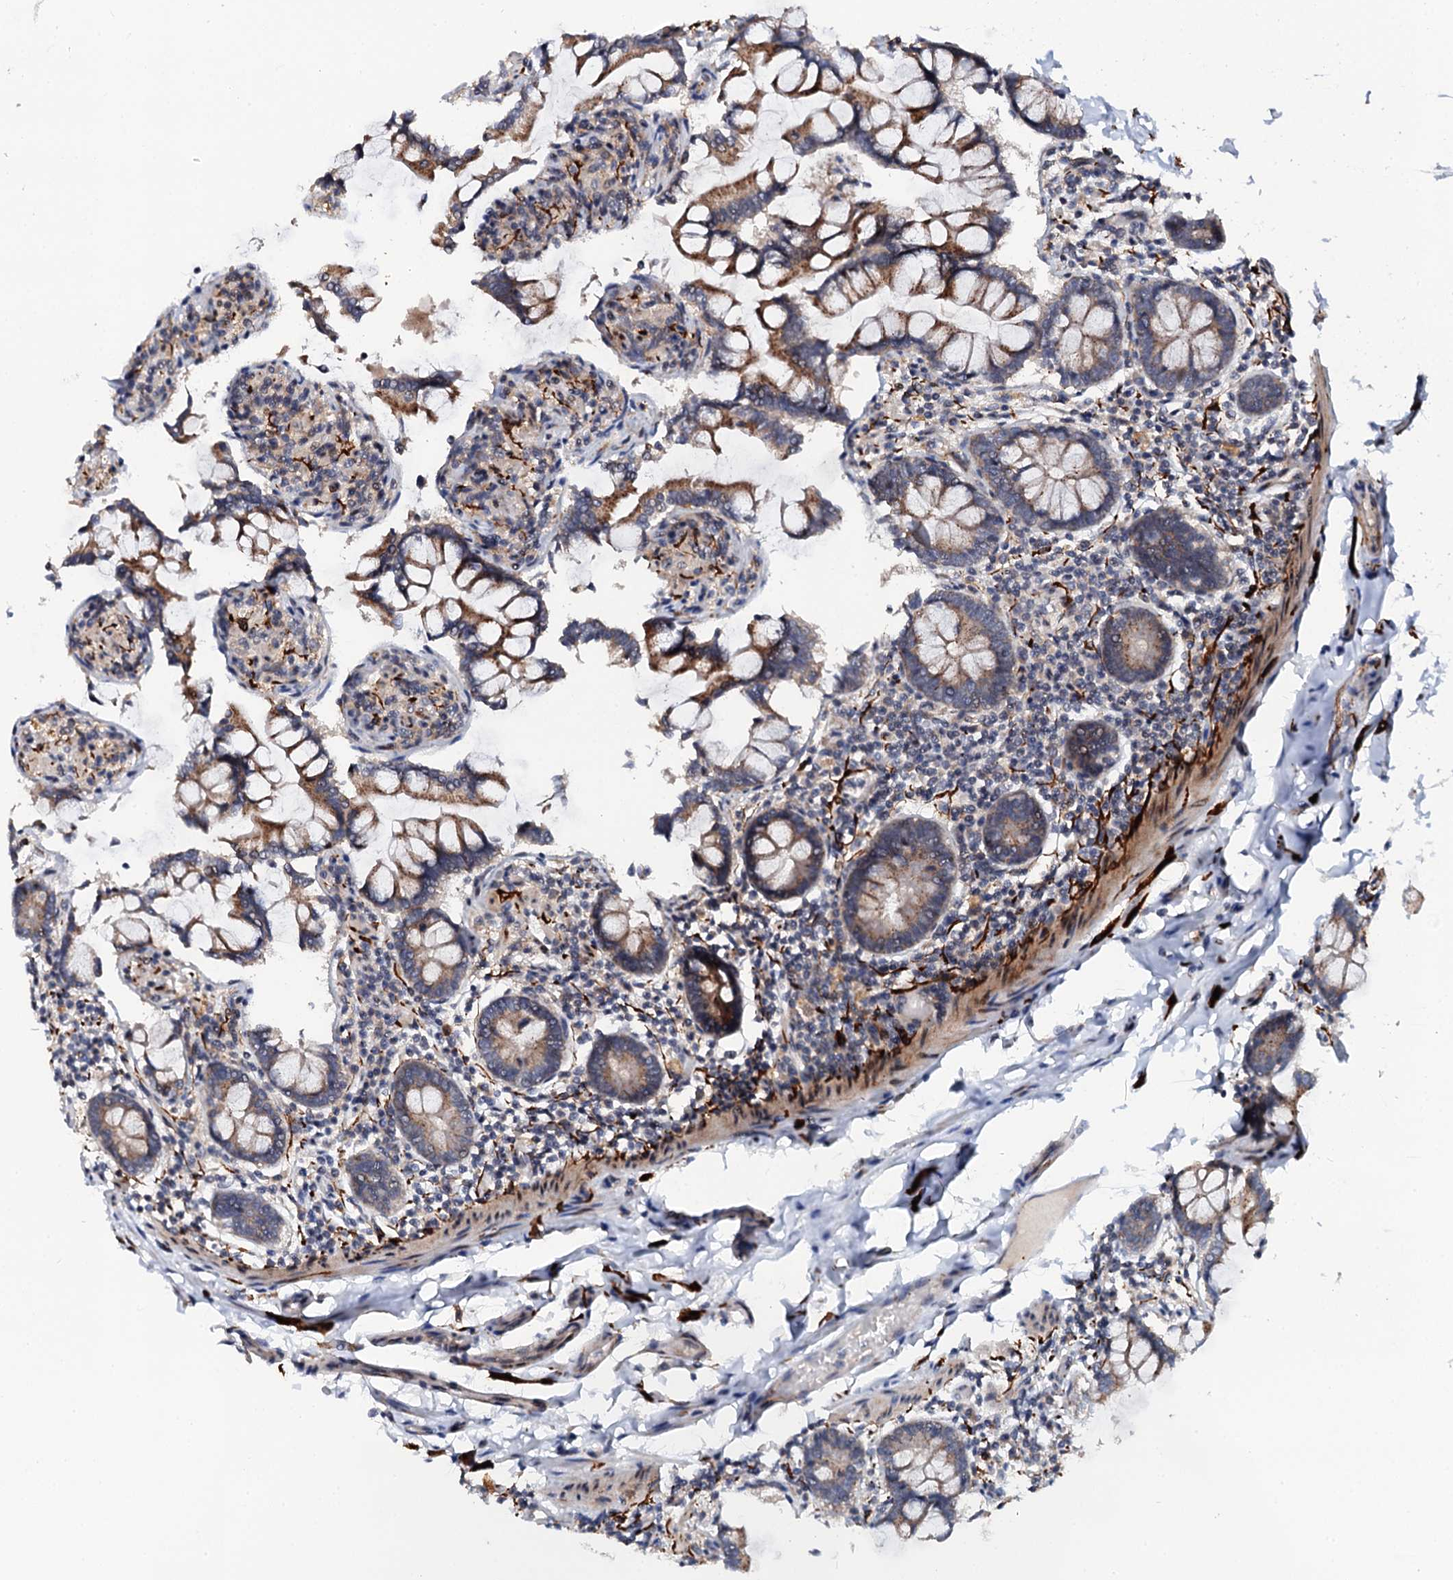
{"staining": {"intensity": "strong", "quantity": "25%-75%", "location": "cytoplasmic/membranous"}, "tissue": "small intestine", "cell_type": "Glandular cells", "image_type": "normal", "snomed": [{"axis": "morphology", "description": "Normal tissue, NOS"}, {"axis": "topography", "description": "Small intestine"}], "caption": "Immunohistochemical staining of normal small intestine displays high levels of strong cytoplasmic/membranous staining in about 25%-75% of glandular cells. The protein is shown in brown color, while the nuclei are stained blue.", "gene": "NALF1", "patient": {"sex": "male", "age": 41}}